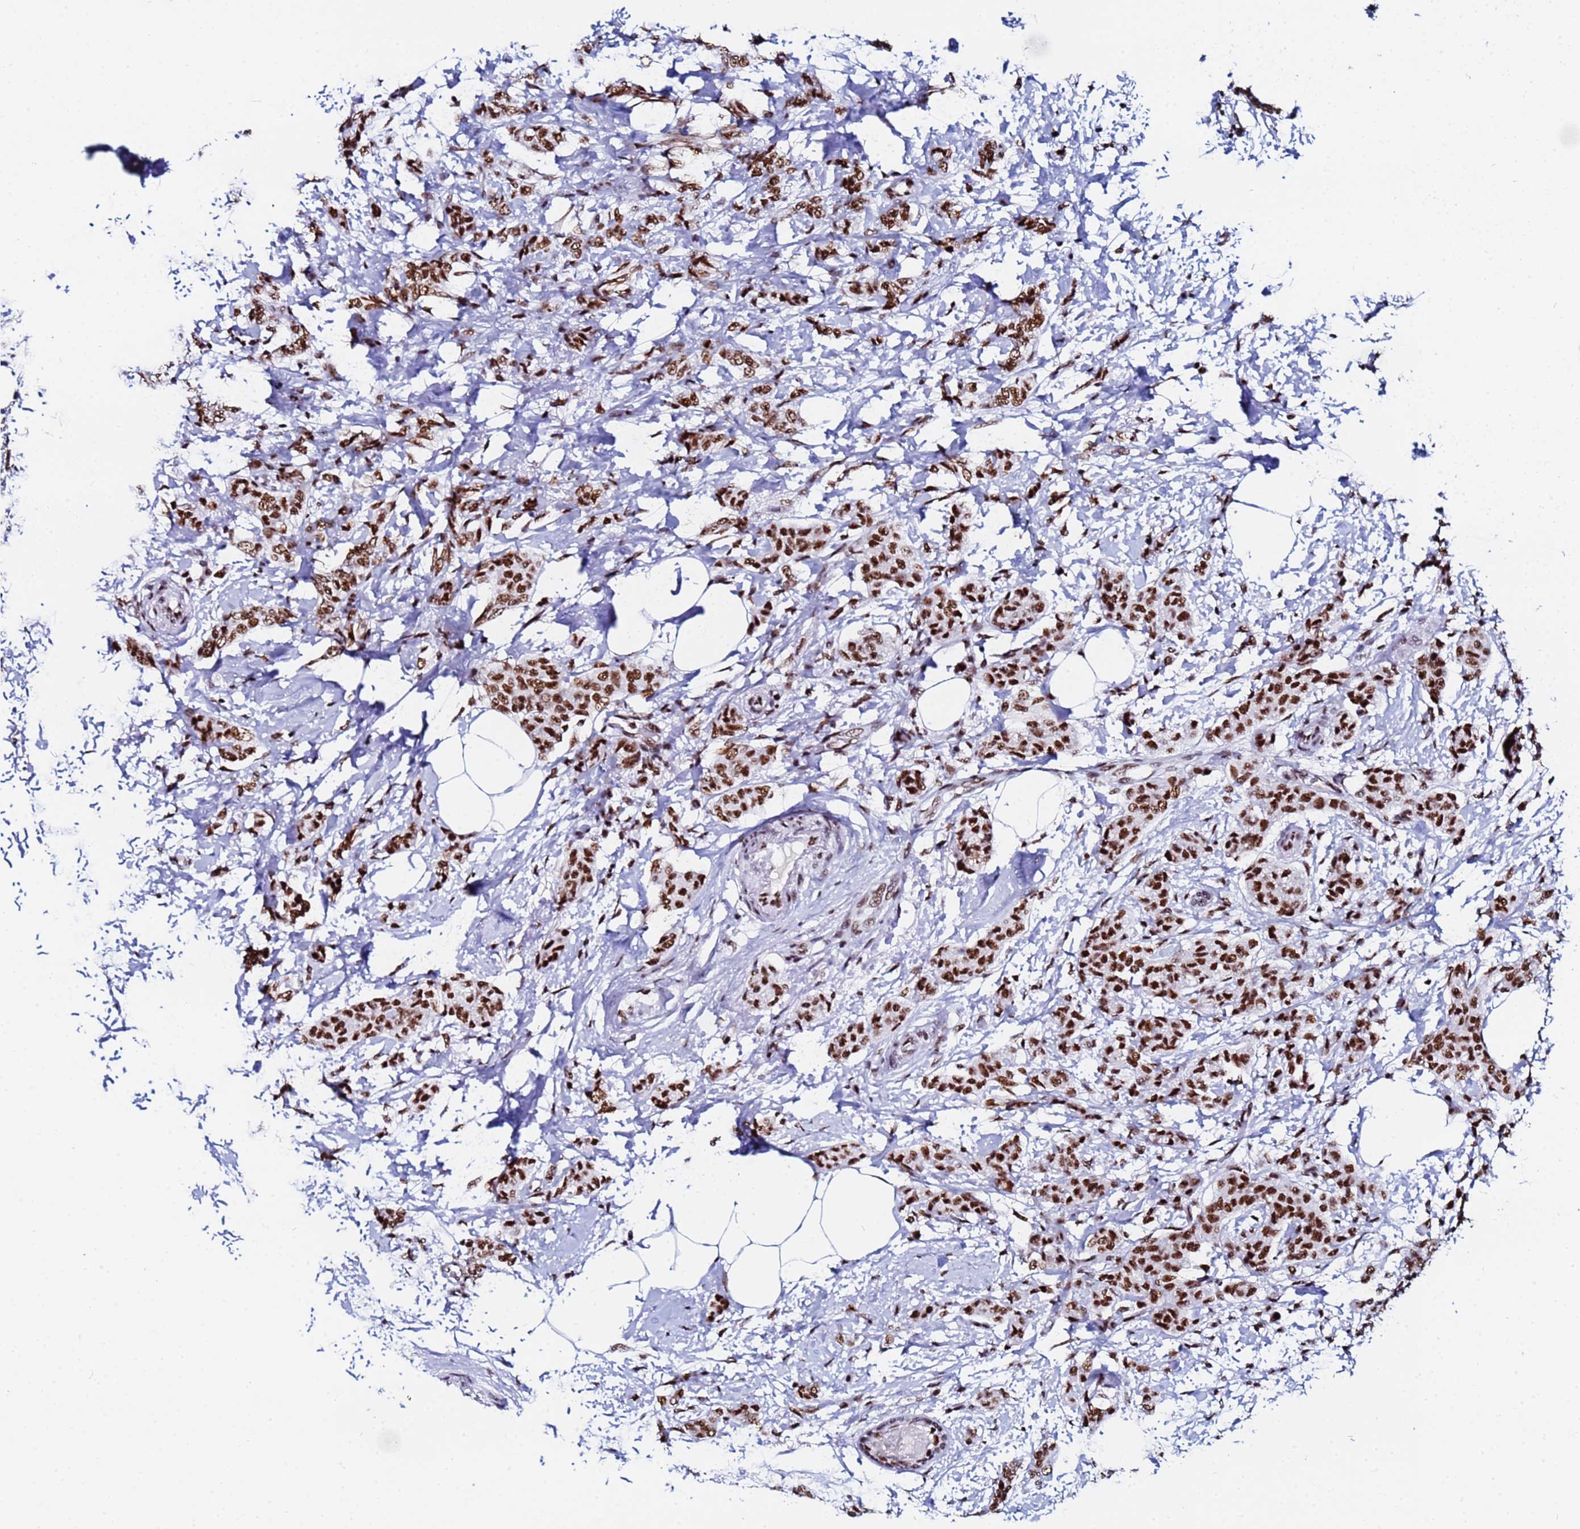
{"staining": {"intensity": "strong", "quantity": ">75%", "location": "nuclear"}, "tissue": "breast cancer", "cell_type": "Tumor cells", "image_type": "cancer", "snomed": [{"axis": "morphology", "description": "Duct carcinoma"}, {"axis": "topography", "description": "Breast"}], "caption": "A histopathology image of breast intraductal carcinoma stained for a protein shows strong nuclear brown staining in tumor cells. Nuclei are stained in blue.", "gene": "SNRPA1", "patient": {"sex": "female", "age": 72}}